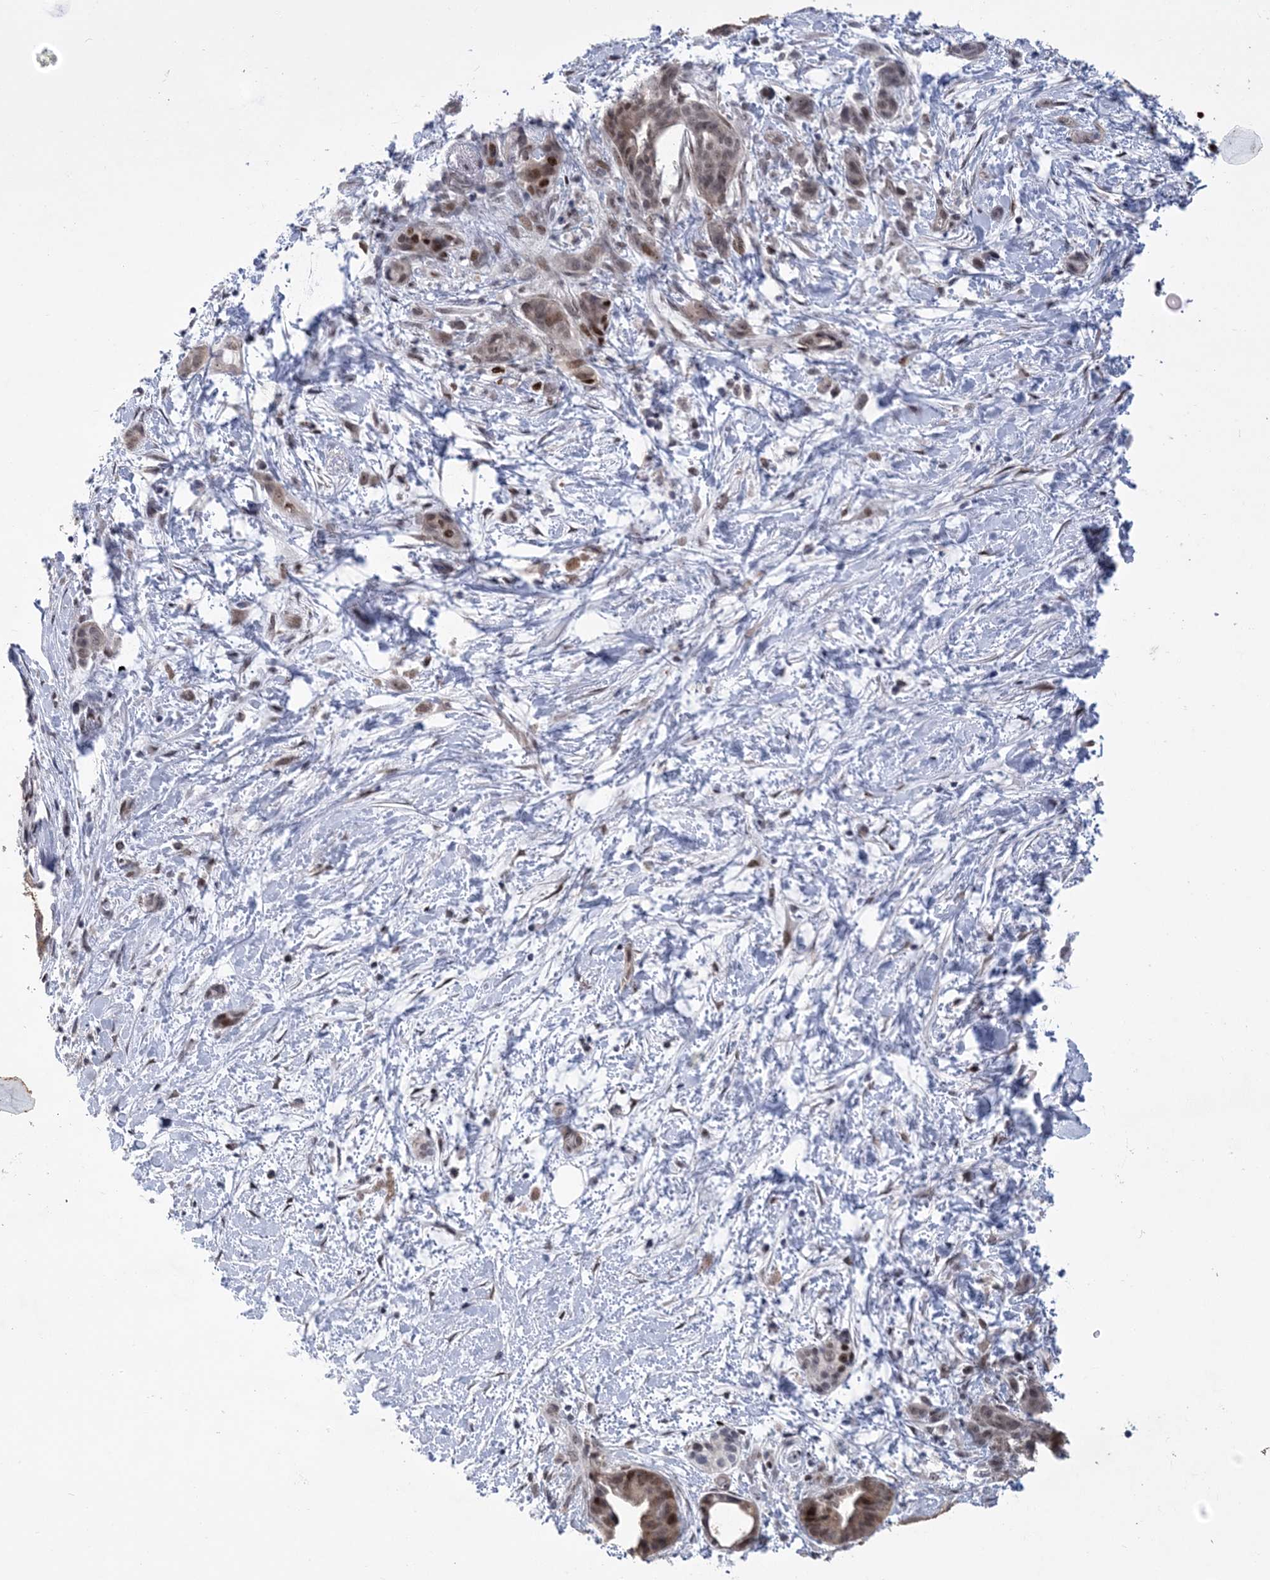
{"staining": {"intensity": "moderate", "quantity": "25%-75%", "location": "nuclear"}, "tissue": "pancreatic cancer", "cell_type": "Tumor cells", "image_type": "cancer", "snomed": [{"axis": "morphology", "description": "Normal tissue, NOS"}, {"axis": "morphology", "description": "Adenocarcinoma, NOS"}, {"axis": "topography", "description": "Pancreas"}, {"axis": "topography", "description": "Peripheral nerve tissue"}], "caption": "This histopathology image displays immunohistochemistry staining of adenocarcinoma (pancreatic), with medium moderate nuclear staining in about 25%-75% of tumor cells.", "gene": "HOMEZ", "patient": {"sex": "female", "age": 63}}